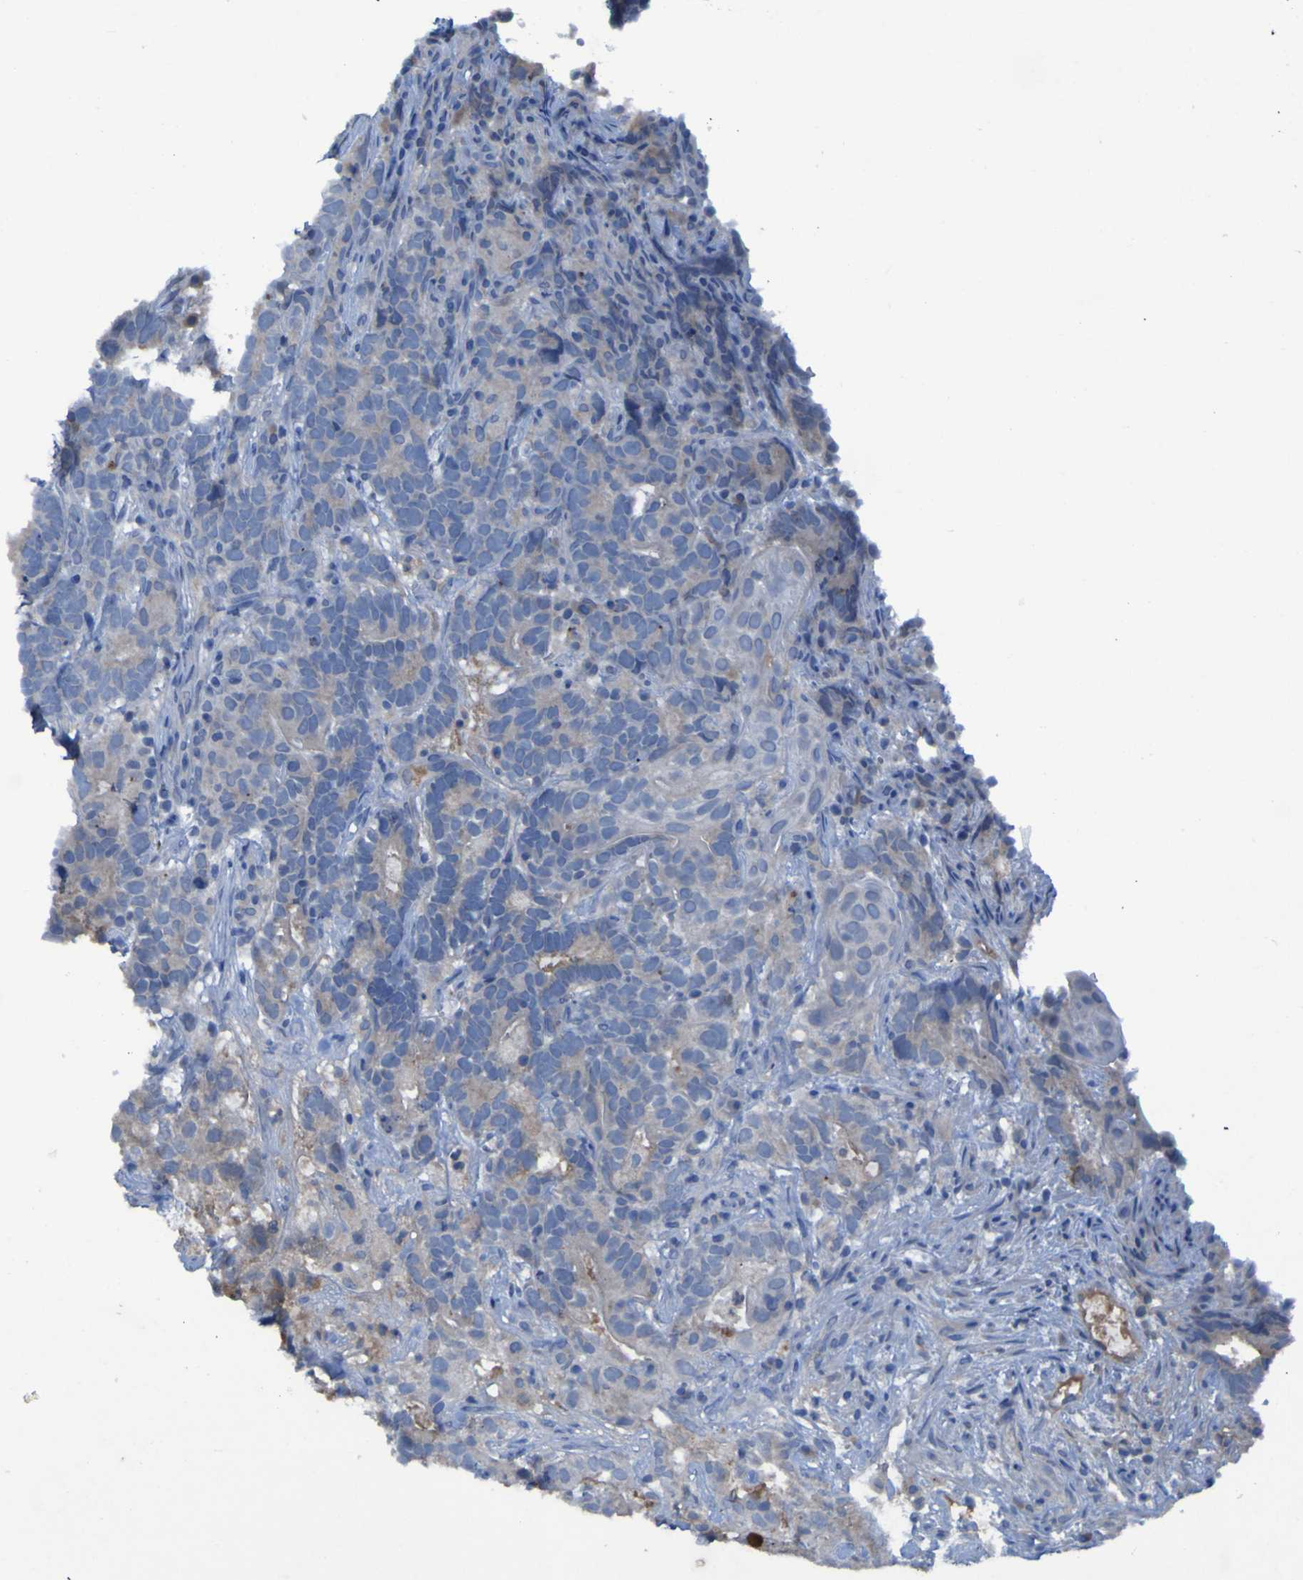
{"staining": {"intensity": "negative", "quantity": "none", "location": "none"}, "tissue": "testis cancer", "cell_type": "Tumor cells", "image_type": "cancer", "snomed": [{"axis": "morphology", "description": "Carcinoma, Embryonal, NOS"}, {"axis": "topography", "description": "Testis"}], "caption": "Image shows no protein positivity in tumor cells of testis embryonal carcinoma tissue.", "gene": "SGK2", "patient": {"sex": "male", "age": 26}}